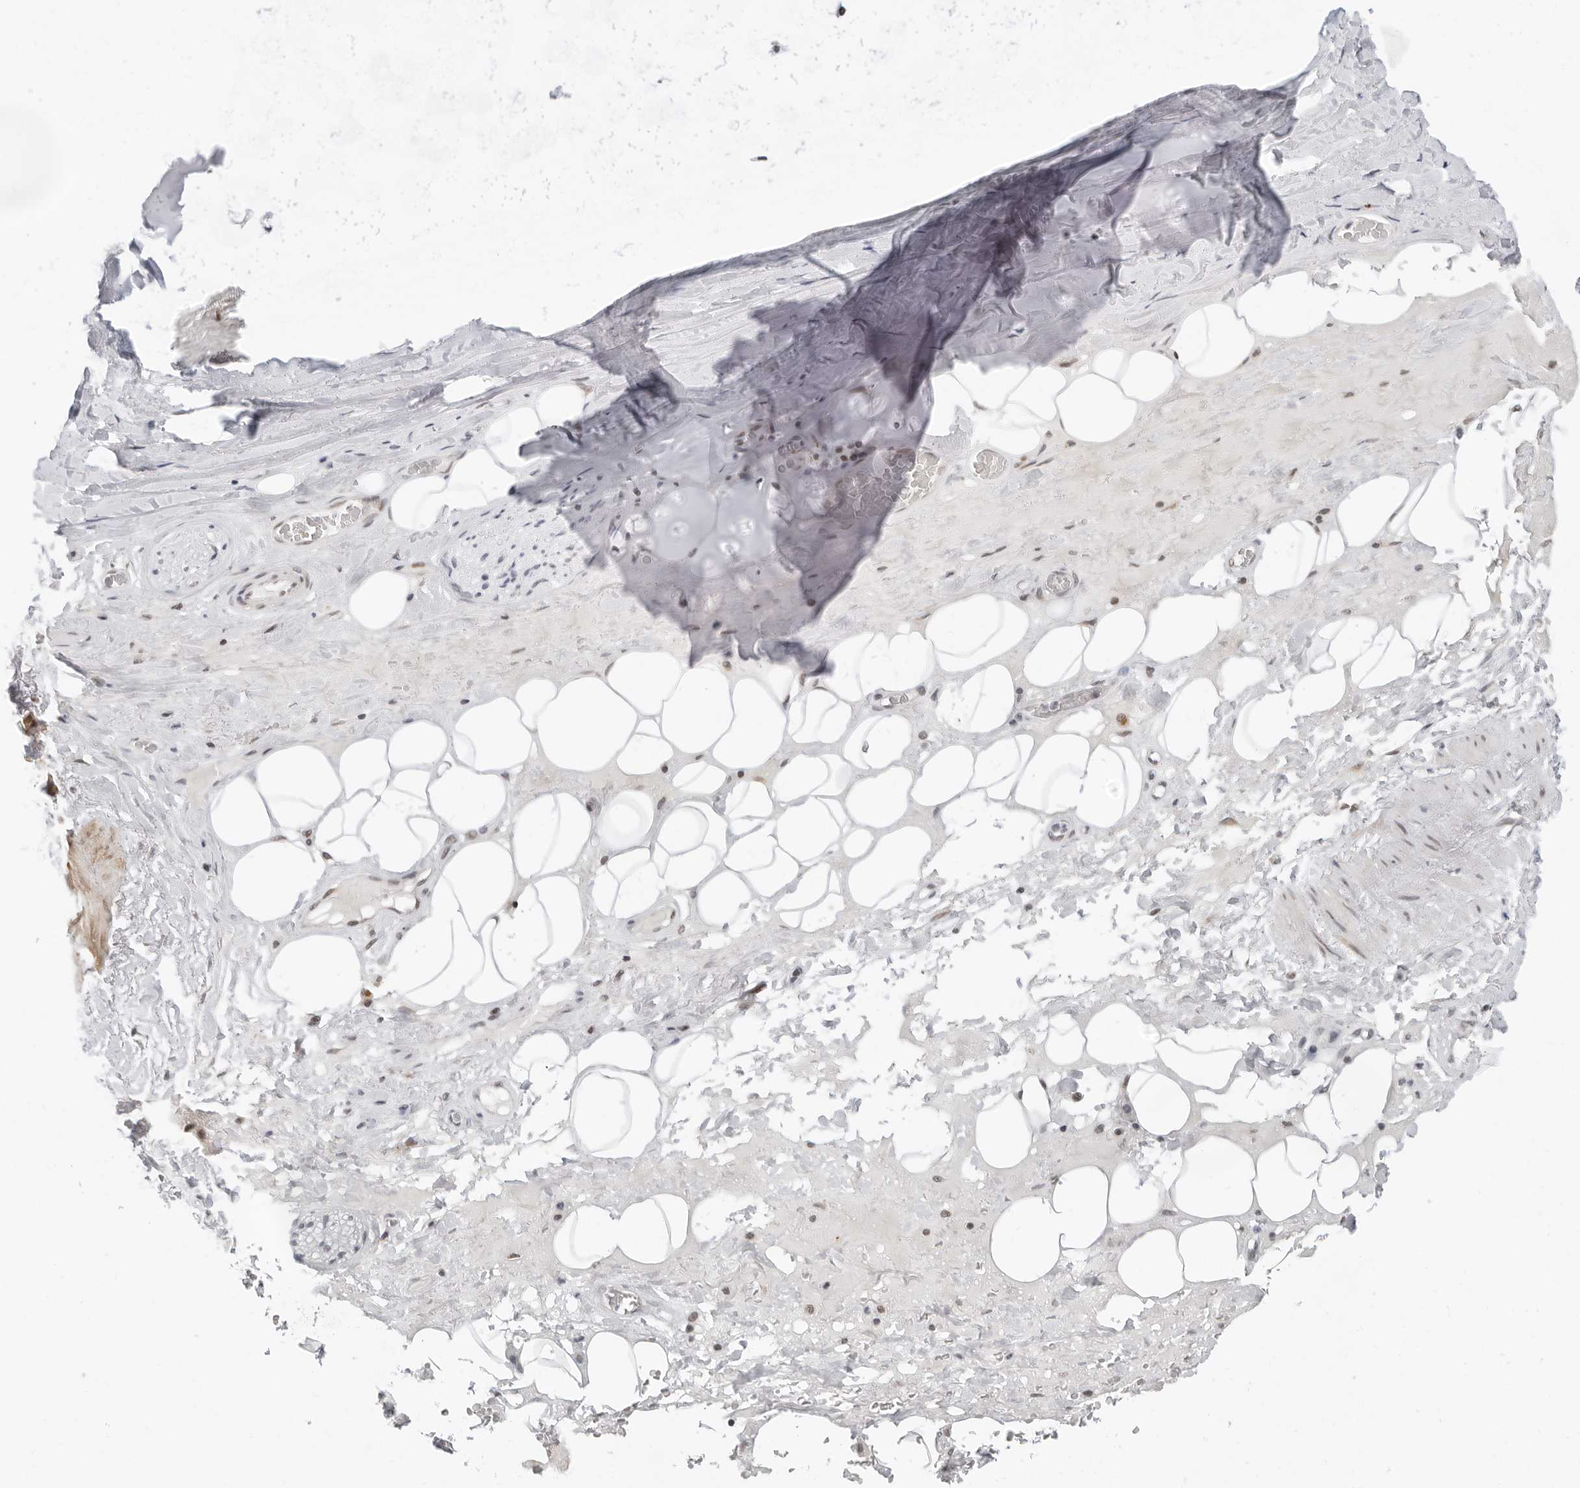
{"staining": {"intensity": "negative", "quantity": "none", "location": "none"}, "tissue": "adipose tissue", "cell_type": "Adipocytes", "image_type": "normal", "snomed": [{"axis": "morphology", "description": "Normal tissue, NOS"}, {"axis": "topography", "description": "Cartilage tissue"}], "caption": "High magnification brightfield microscopy of benign adipose tissue stained with DAB (brown) and counterstained with hematoxylin (blue): adipocytes show no significant staining. (DAB (3,3'-diaminobenzidine) IHC visualized using brightfield microscopy, high magnification).", "gene": "TOX4", "patient": {"sex": "female", "age": 63}}